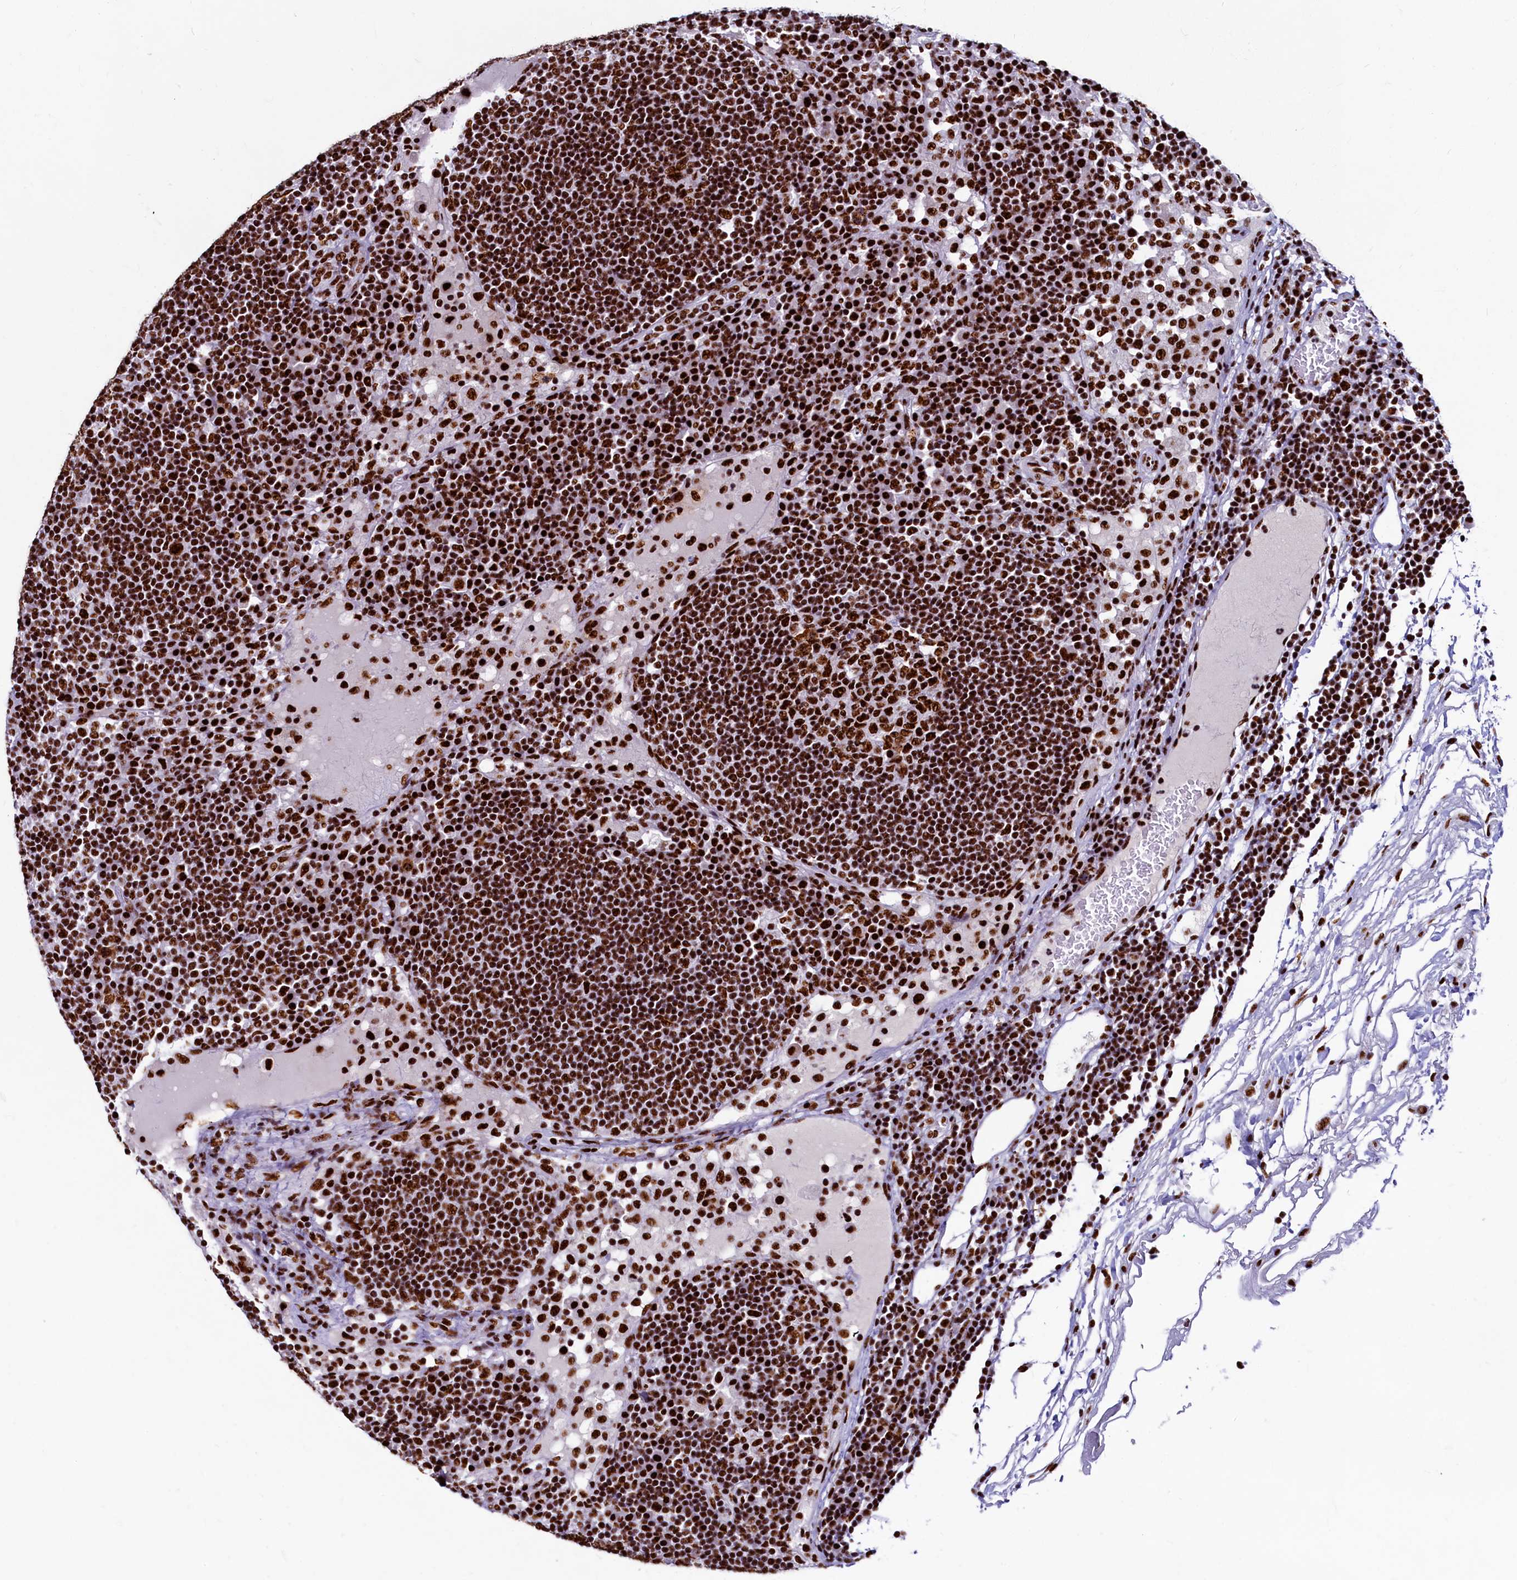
{"staining": {"intensity": "strong", "quantity": ">75%", "location": "nuclear"}, "tissue": "lymph node", "cell_type": "Germinal center cells", "image_type": "normal", "snomed": [{"axis": "morphology", "description": "Normal tissue, NOS"}, {"axis": "topography", "description": "Lymph node"}], "caption": "The photomicrograph reveals staining of unremarkable lymph node, revealing strong nuclear protein expression (brown color) within germinal center cells.", "gene": "SRRM2", "patient": {"sex": "female", "age": 53}}